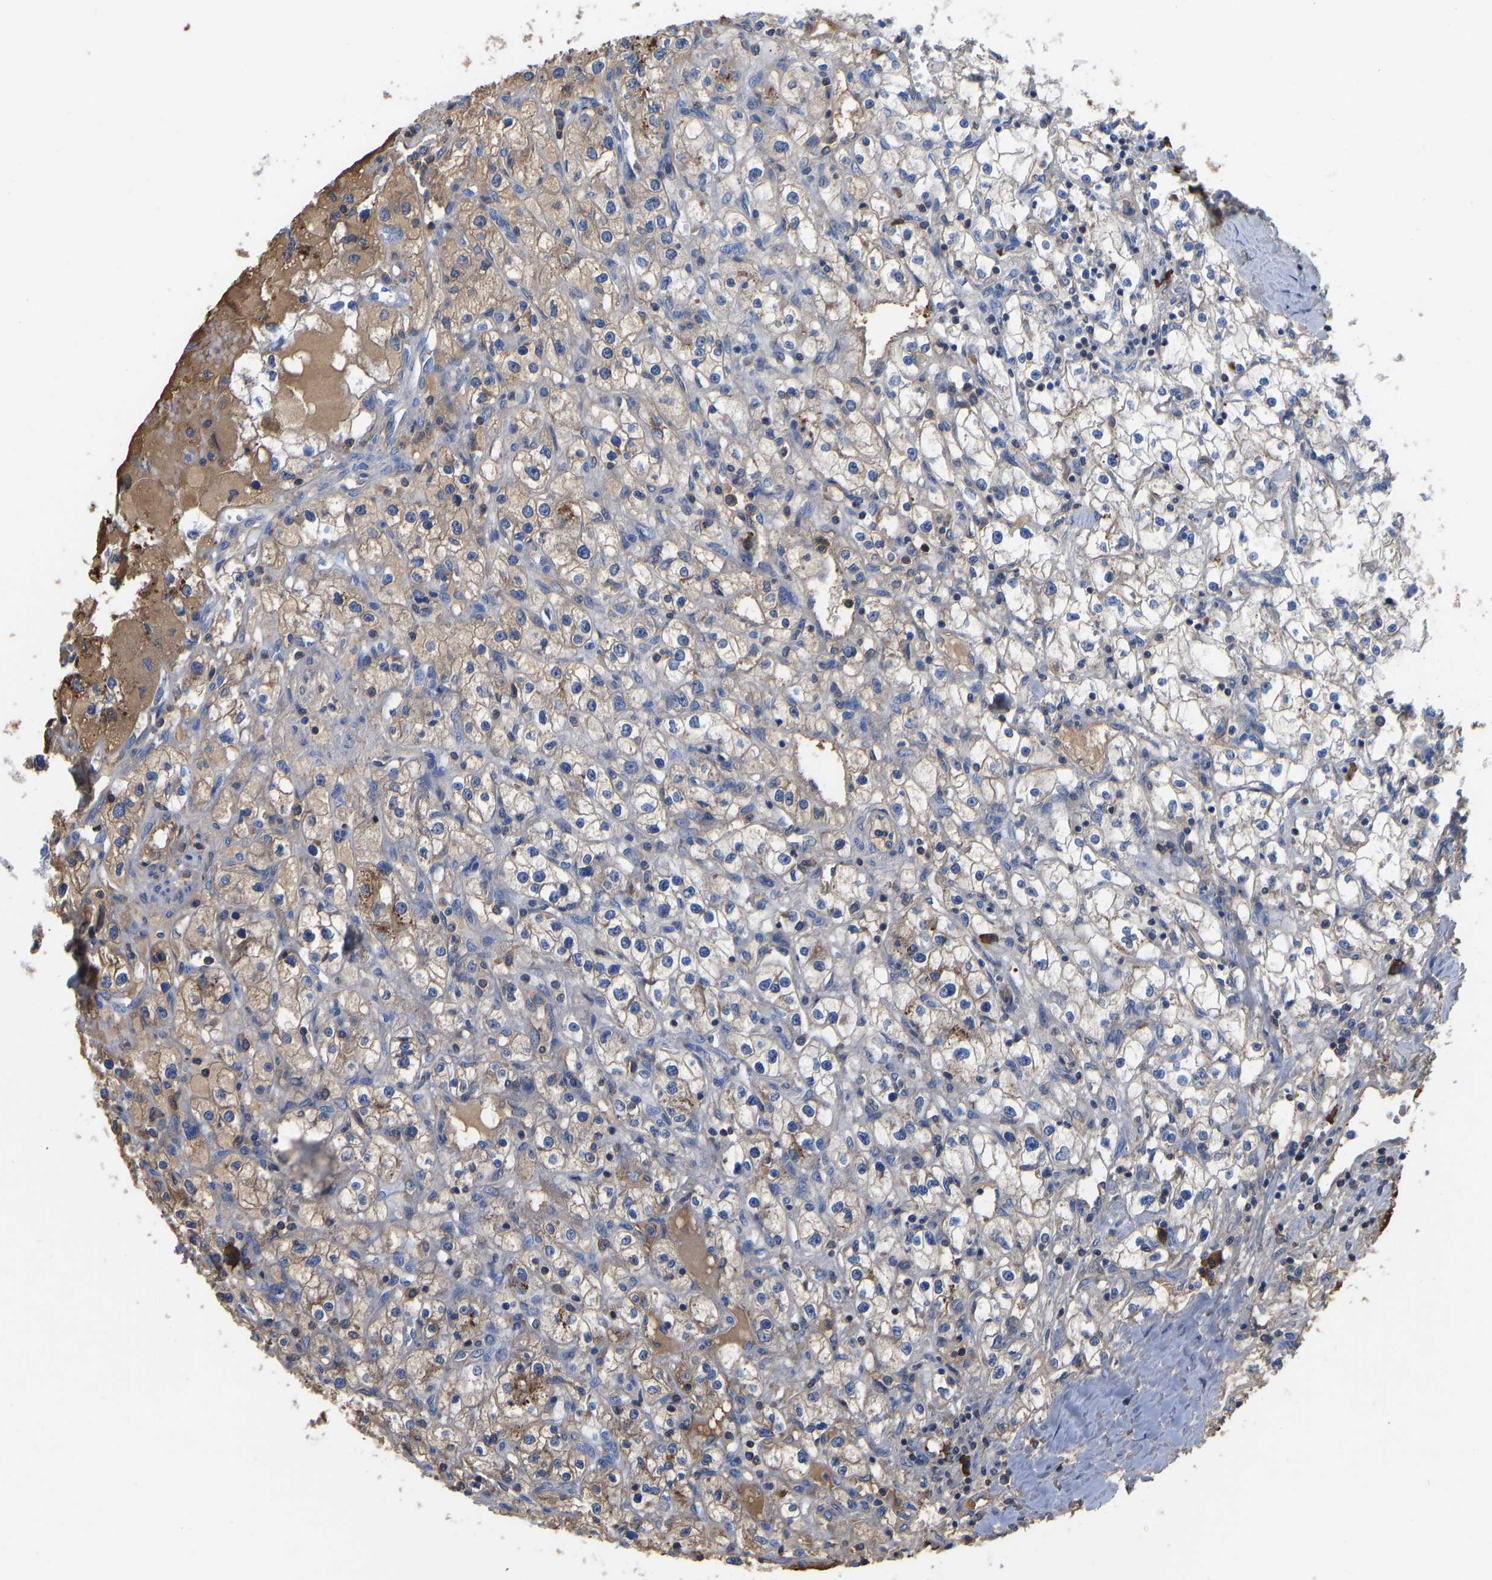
{"staining": {"intensity": "moderate", "quantity": "25%-75%", "location": "cytoplasmic/membranous"}, "tissue": "renal cancer", "cell_type": "Tumor cells", "image_type": "cancer", "snomed": [{"axis": "morphology", "description": "Adenocarcinoma, NOS"}, {"axis": "topography", "description": "Kidney"}], "caption": "A photomicrograph of human renal adenocarcinoma stained for a protein displays moderate cytoplasmic/membranous brown staining in tumor cells.", "gene": "HSPG2", "patient": {"sex": "male", "age": 56}}